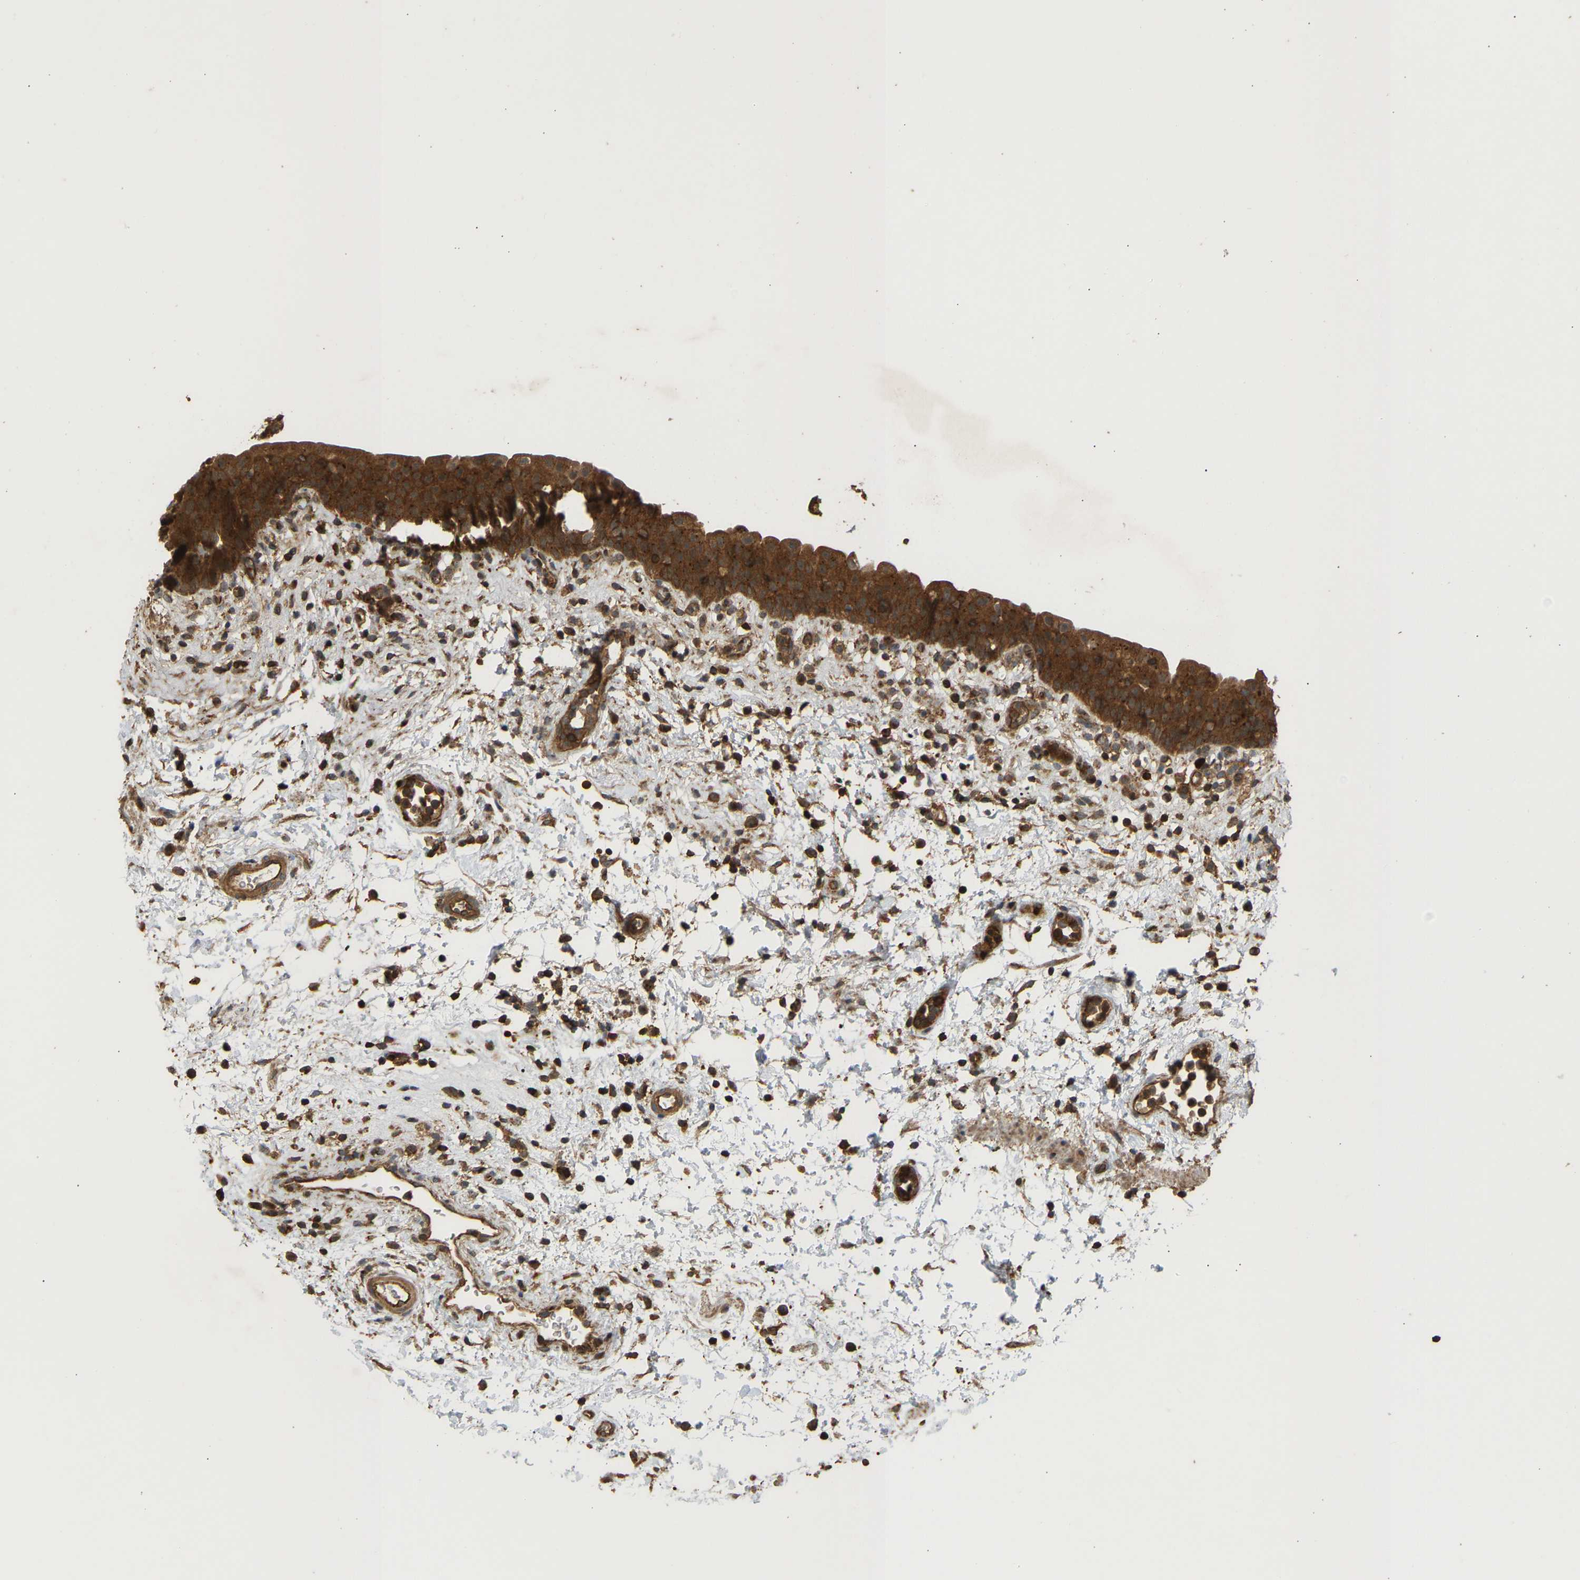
{"staining": {"intensity": "strong", "quantity": ">75%", "location": "cytoplasmic/membranous"}, "tissue": "urinary bladder", "cell_type": "Urothelial cells", "image_type": "normal", "snomed": [{"axis": "morphology", "description": "Normal tissue, NOS"}, {"axis": "topography", "description": "Urinary bladder"}], "caption": "The immunohistochemical stain highlights strong cytoplasmic/membranous staining in urothelial cells of normal urinary bladder.", "gene": "ENSG00000282218", "patient": {"sex": "male", "age": 37}}